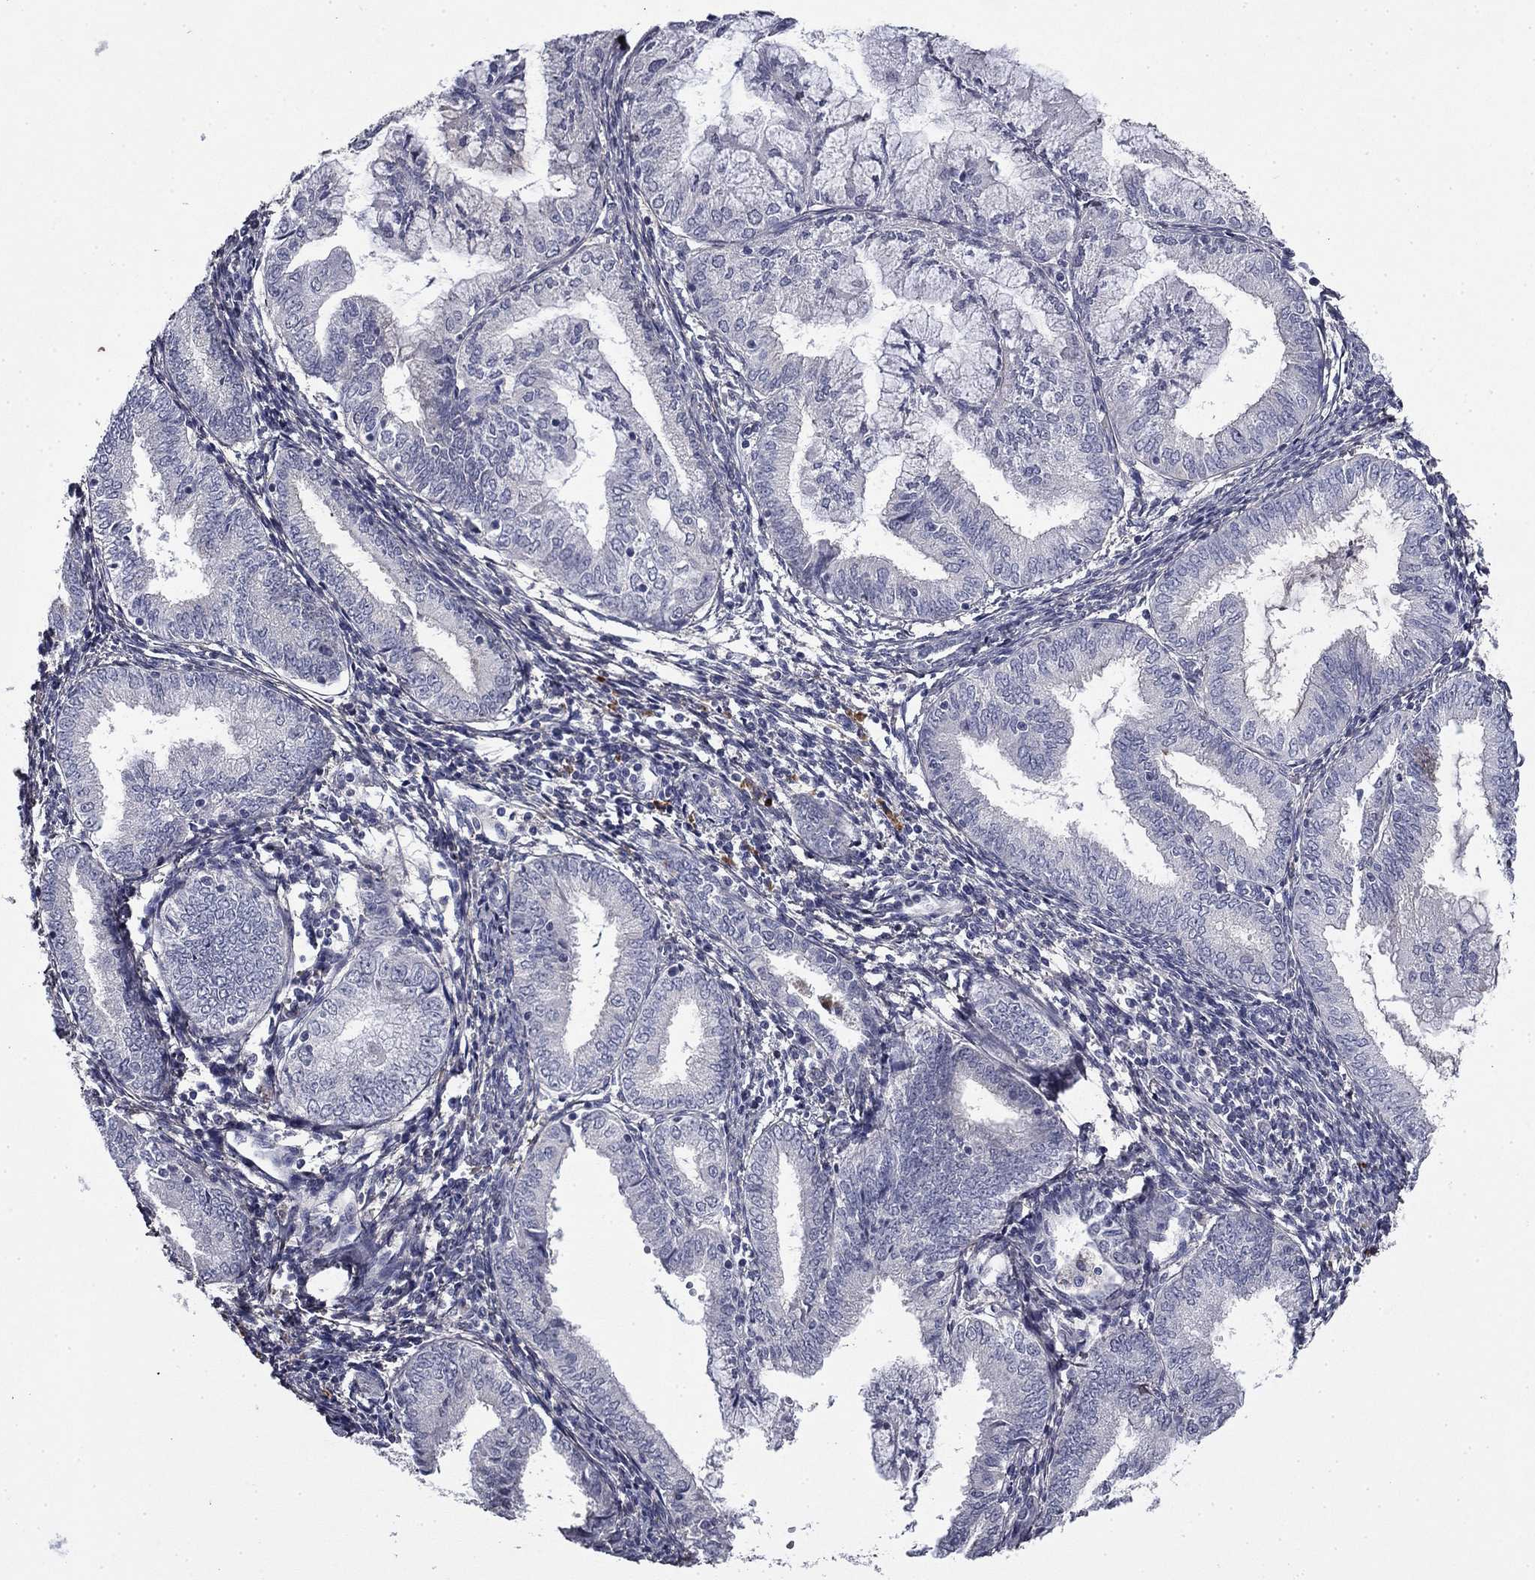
{"staining": {"intensity": "negative", "quantity": "none", "location": "none"}, "tissue": "endometrial cancer", "cell_type": "Tumor cells", "image_type": "cancer", "snomed": [{"axis": "morphology", "description": "Adenocarcinoma, NOS"}, {"axis": "topography", "description": "Endometrium"}], "caption": "Tumor cells show no significant expression in endometrial adenocarcinoma.", "gene": "COL2A1", "patient": {"sex": "female", "age": 56}}